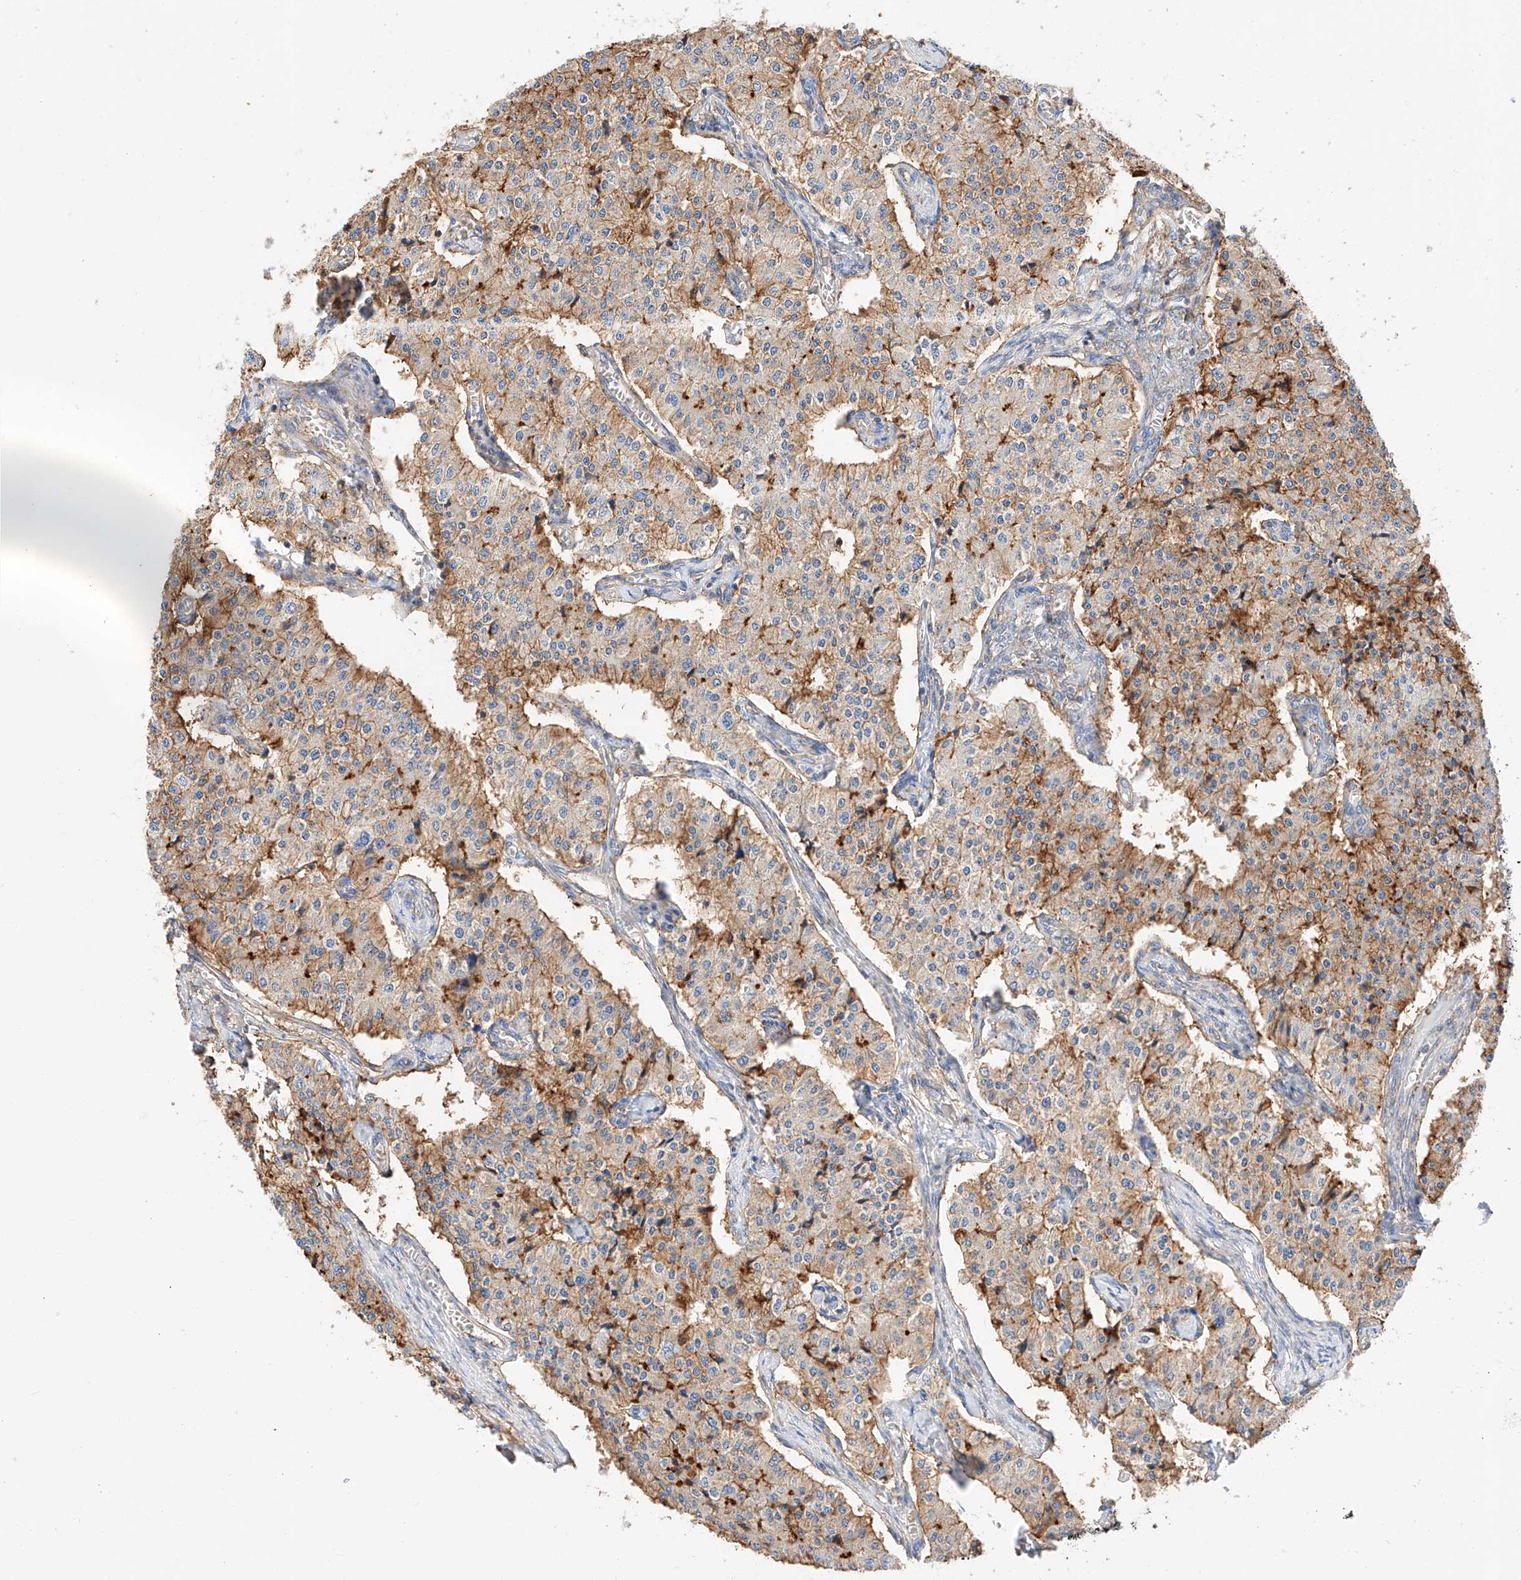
{"staining": {"intensity": "moderate", "quantity": "25%-75%", "location": "cytoplasmic/membranous"}, "tissue": "carcinoid", "cell_type": "Tumor cells", "image_type": "cancer", "snomed": [{"axis": "morphology", "description": "Carcinoid, malignant, NOS"}, {"axis": "topography", "description": "Colon"}], "caption": "Immunohistochemistry (IHC) micrograph of neoplastic tissue: human carcinoid stained using IHC displays medium levels of moderate protein expression localized specifically in the cytoplasmic/membranous of tumor cells, appearing as a cytoplasmic/membranous brown color.", "gene": "HAUS4", "patient": {"sex": "female", "age": 52}}